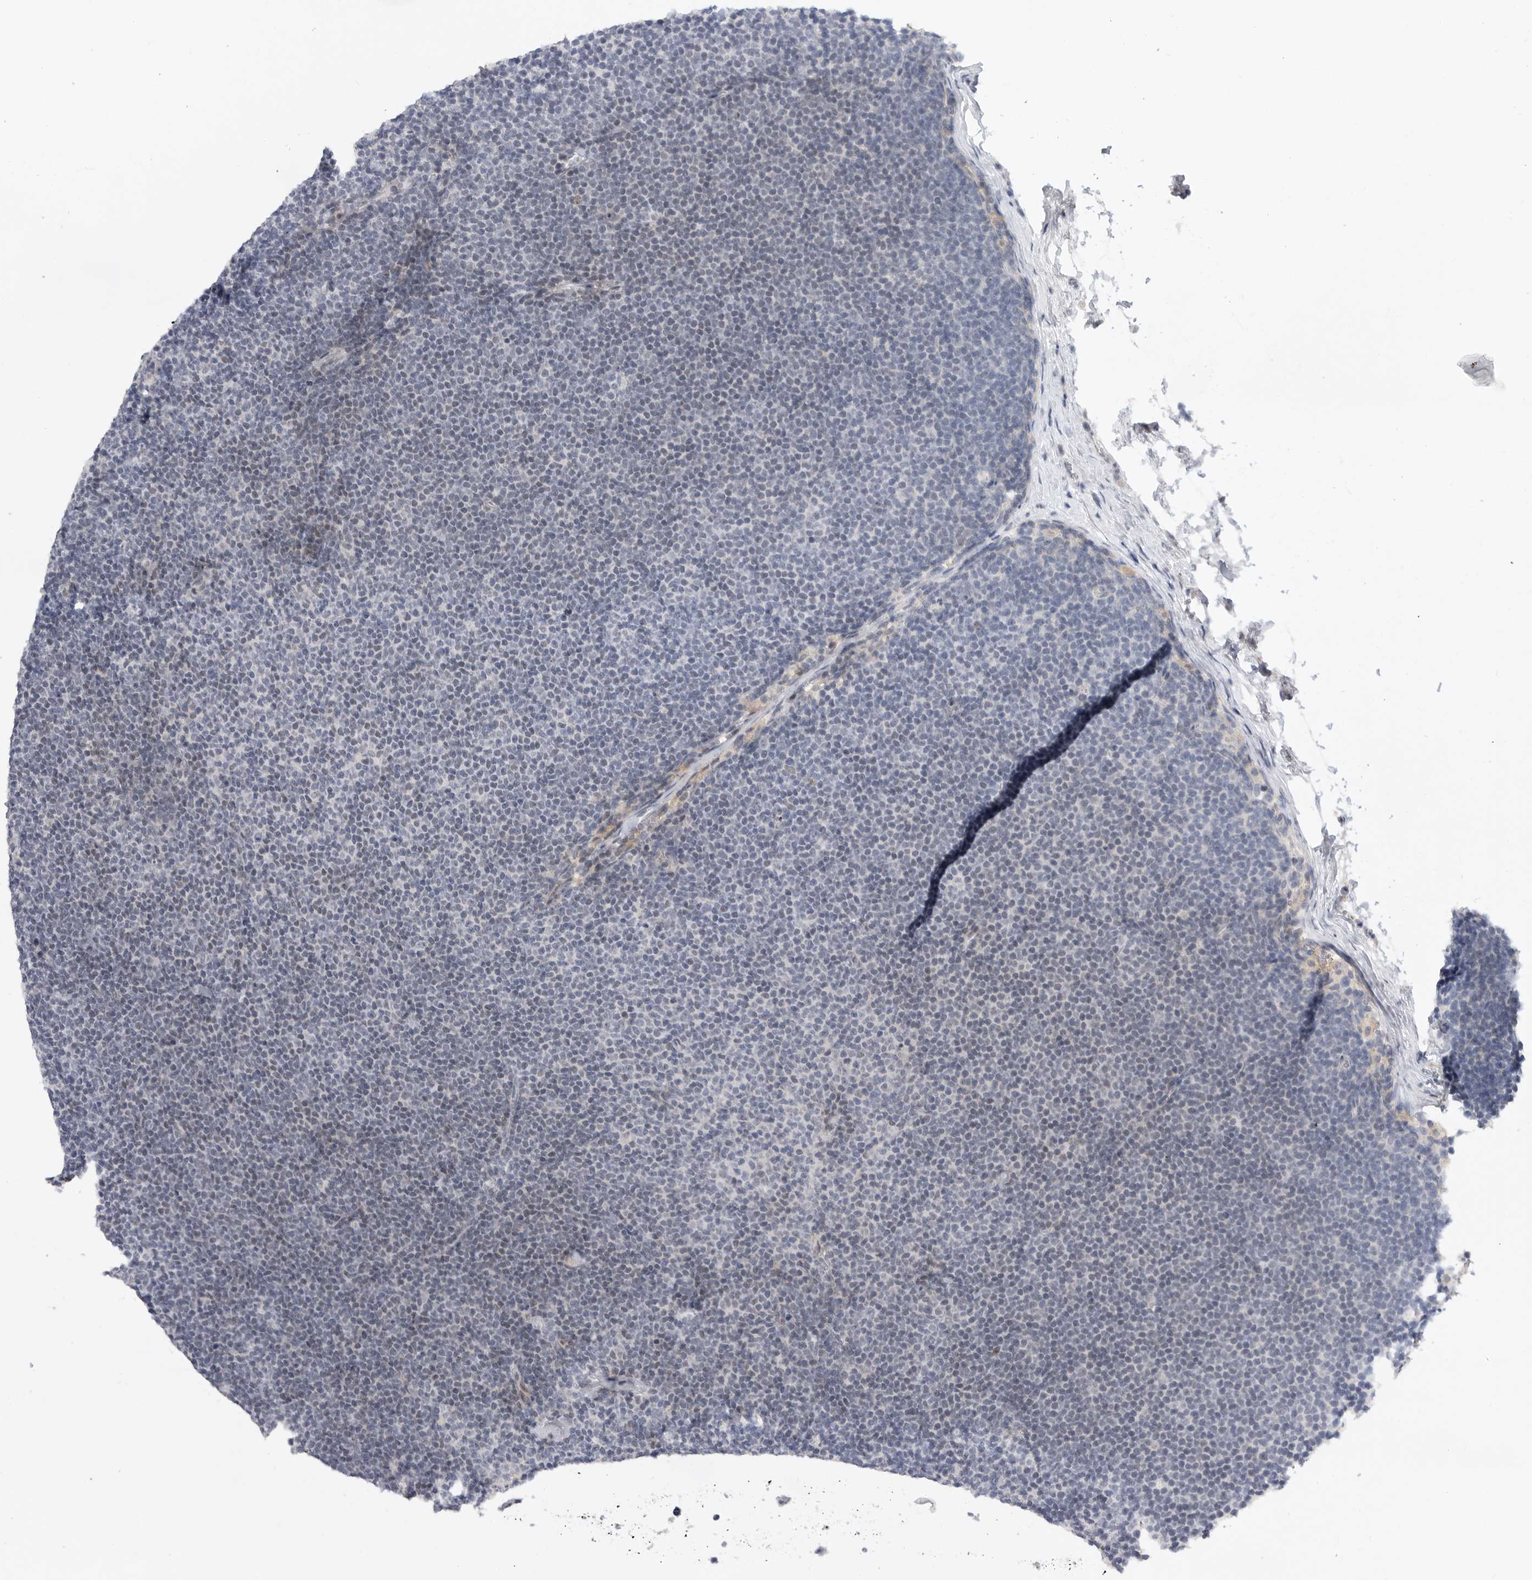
{"staining": {"intensity": "negative", "quantity": "none", "location": "none"}, "tissue": "lymphoma", "cell_type": "Tumor cells", "image_type": "cancer", "snomed": [{"axis": "morphology", "description": "Malignant lymphoma, non-Hodgkin's type, Low grade"}, {"axis": "topography", "description": "Lymph node"}], "caption": "IHC histopathology image of low-grade malignant lymphoma, non-Hodgkin's type stained for a protein (brown), which exhibits no expression in tumor cells.", "gene": "FBXO43", "patient": {"sex": "female", "age": 53}}